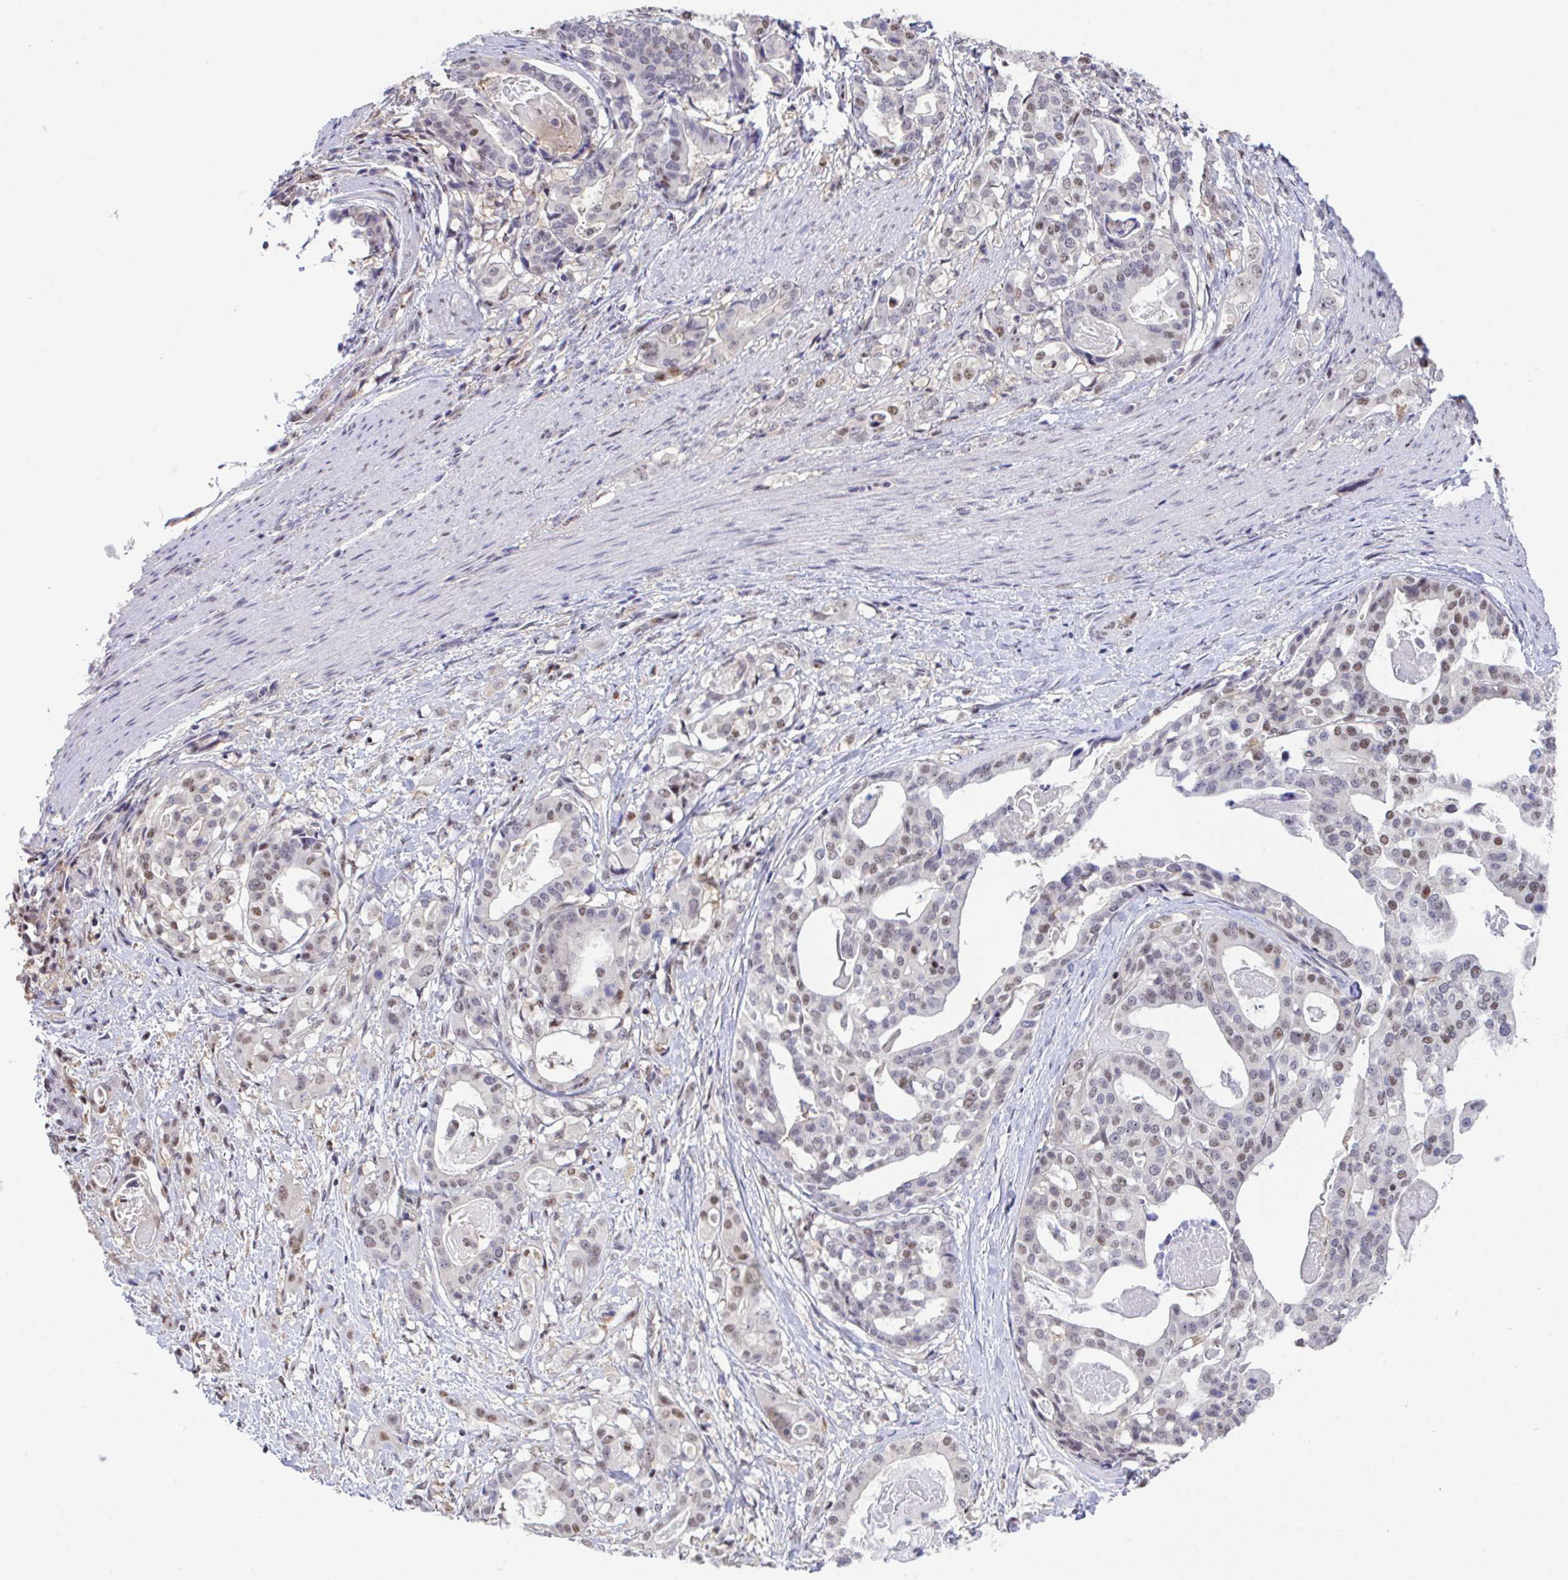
{"staining": {"intensity": "weak", "quantity": "25%-75%", "location": "nuclear"}, "tissue": "stomach cancer", "cell_type": "Tumor cells", "image_type": "cancer", "snomed": [{"axis": "morphology", "description": "Adenocarcinoma, NOS"}, {"axis": "topography", "description": "Stomach"}], "caption": "IHC image of human adenocarcinoma (stomach) stained for a protein (brown), which demonstrates low levels of weak nuclear positivity in about 25%-75% of tumor cells.", "gene": "OR6K3", "patient": {"sex": "male", "age": 48}}